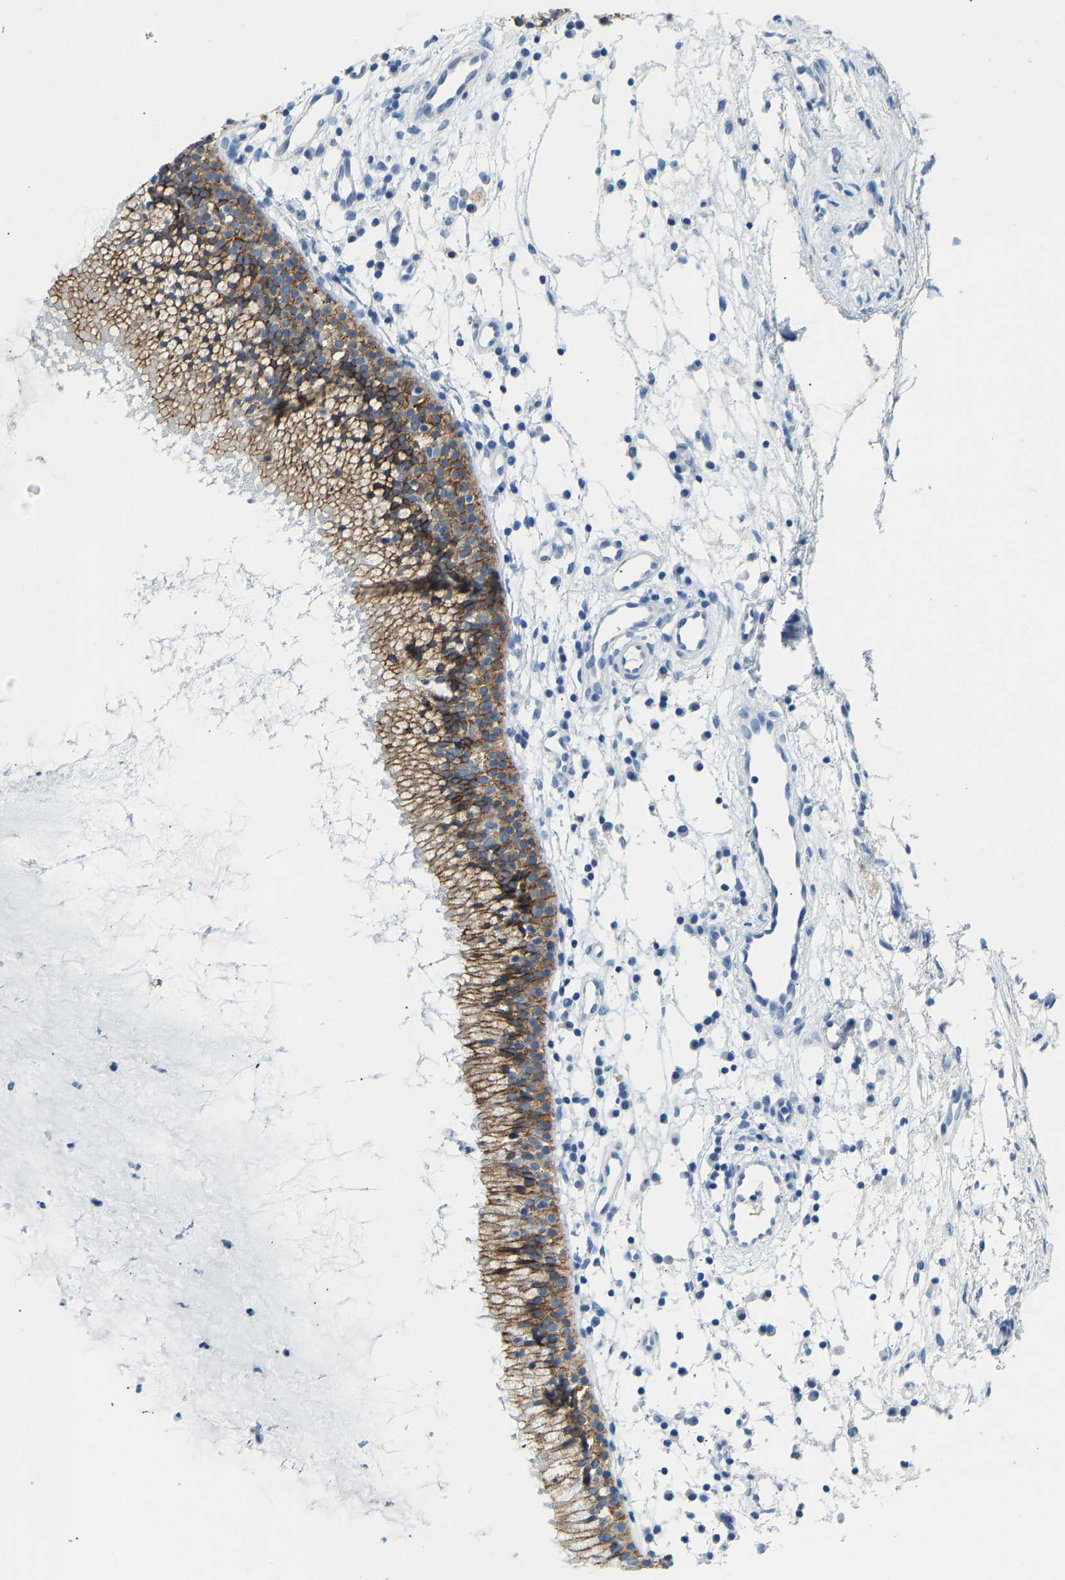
{"staining": {"intensity": "moderate", "quantity": ">75%", "location": "cytoplasmic/membranous"}, "tissue": "nasopharynx", "cell_type": "Respiratory epithelial cells", "image_type": "normal", "snomed": [{"axis": "morphology", "description": "Normal tissue, NOS"}, {"axis": "topography", "description": "Nasopharynx"}], "caption": "Immunohistochemistry of benign human nasopharynx reveals medium levels of moderate cytoplasmic/membranous staining in about >75% of respiratory epithelial cells. The staining was performed using DAB (3,3'-diaminobenzidine), with brown indicating positive protein expression. Nuclei are stained blue with hematoxylin.", "gene": "ATP1A1", "patient": {"sex": "male", "age": 21}}